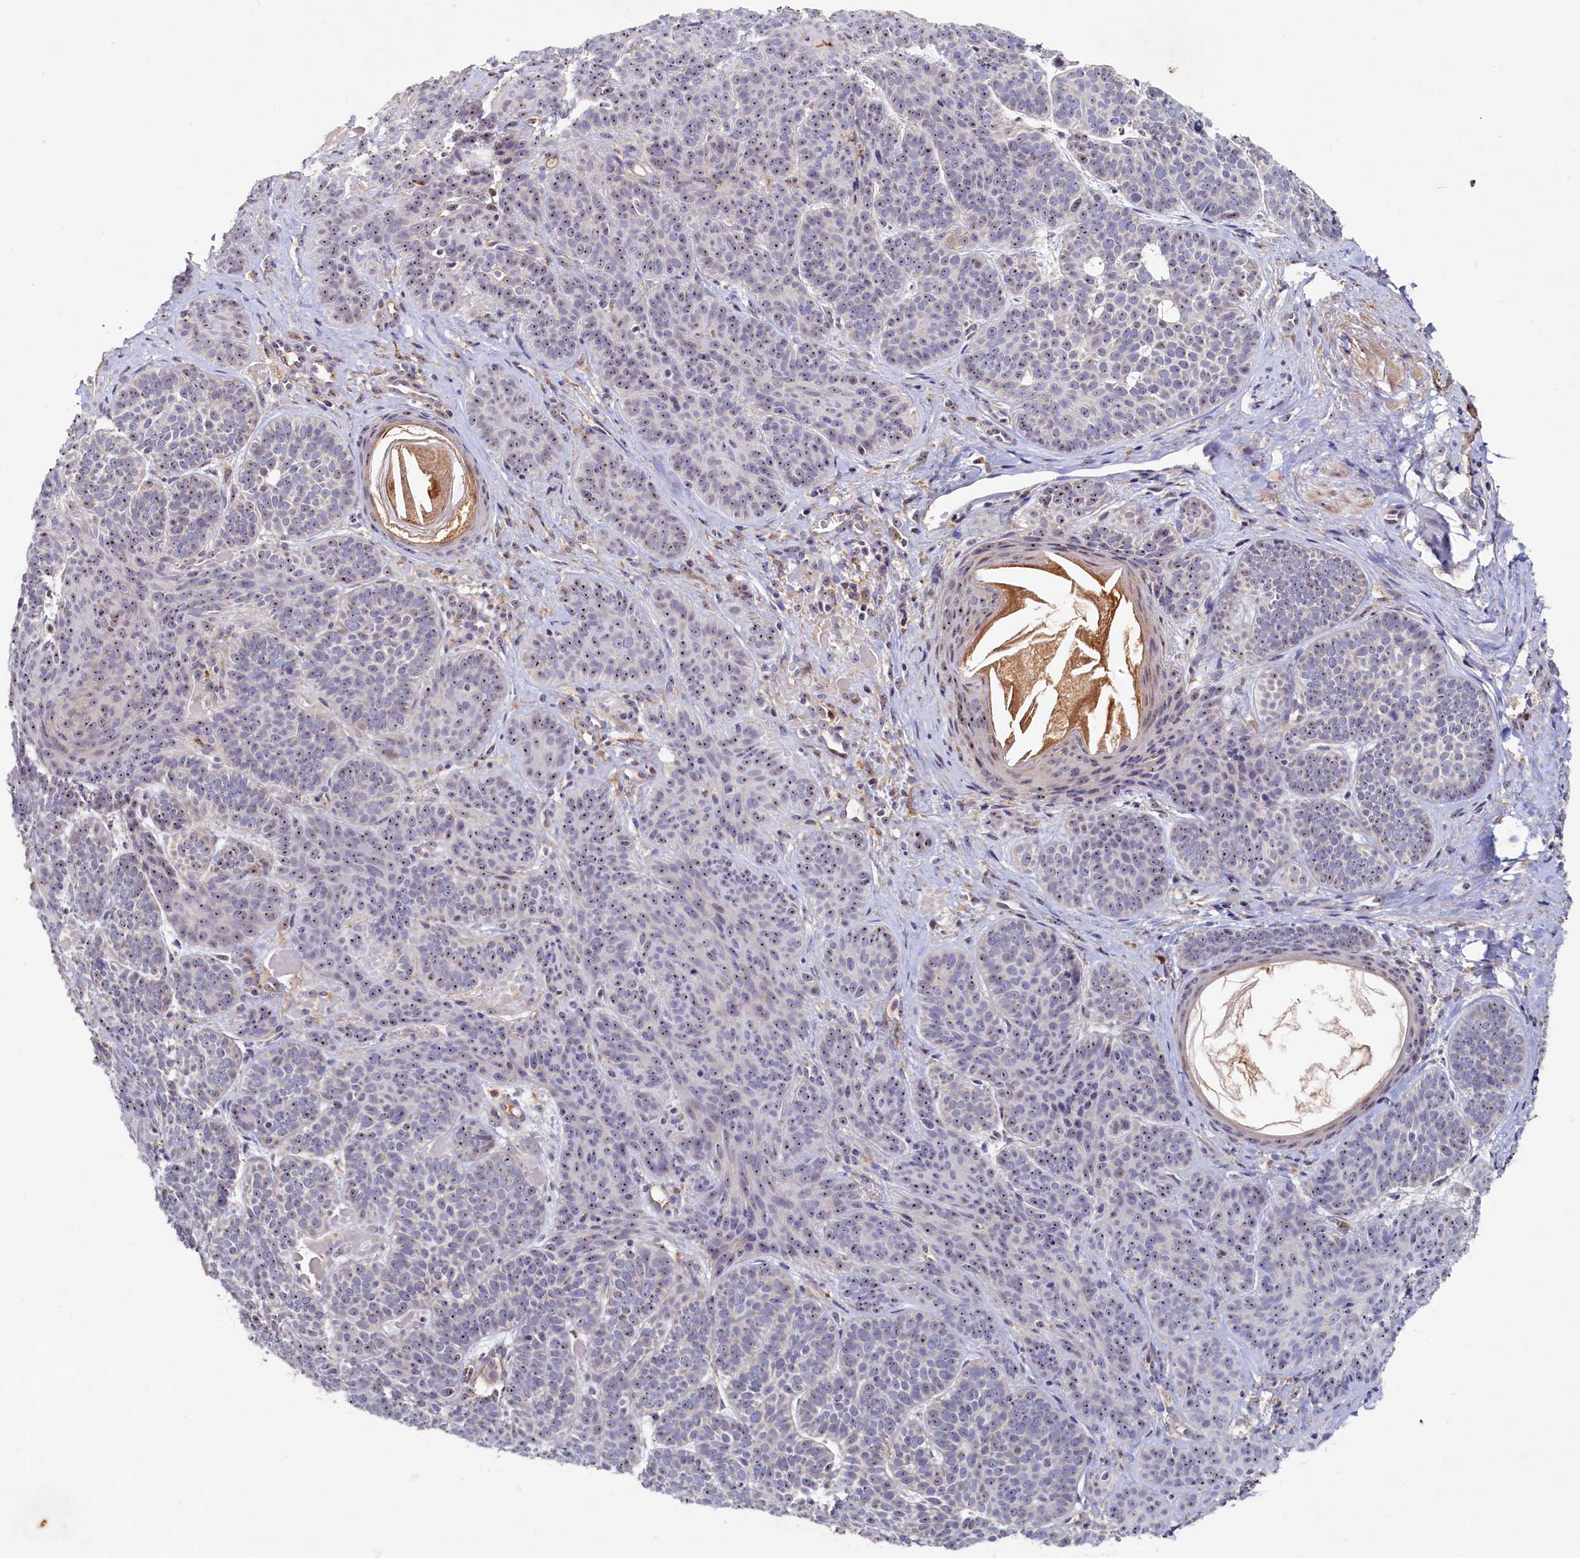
{"staining": {"intensity": "weak", "quantity": ">75%", "location": "nuclear"}, "tissue": "skin cancer", "cell_type": "Tumor cells", "image_type": "cancer", "snomed": [{"axis": "morphology", "description": "Basal cell carcinoma"}, {"axis": "topography", "description": "Skin"}], "caption": "This image shows IHC staining of human skin cancer (basal cell carcinoma), with low weak nuclear positivity in approximately >75% of tumor cells.", "gene": "RGS7BP", "patient": {"sex": "male", "age": 85}}